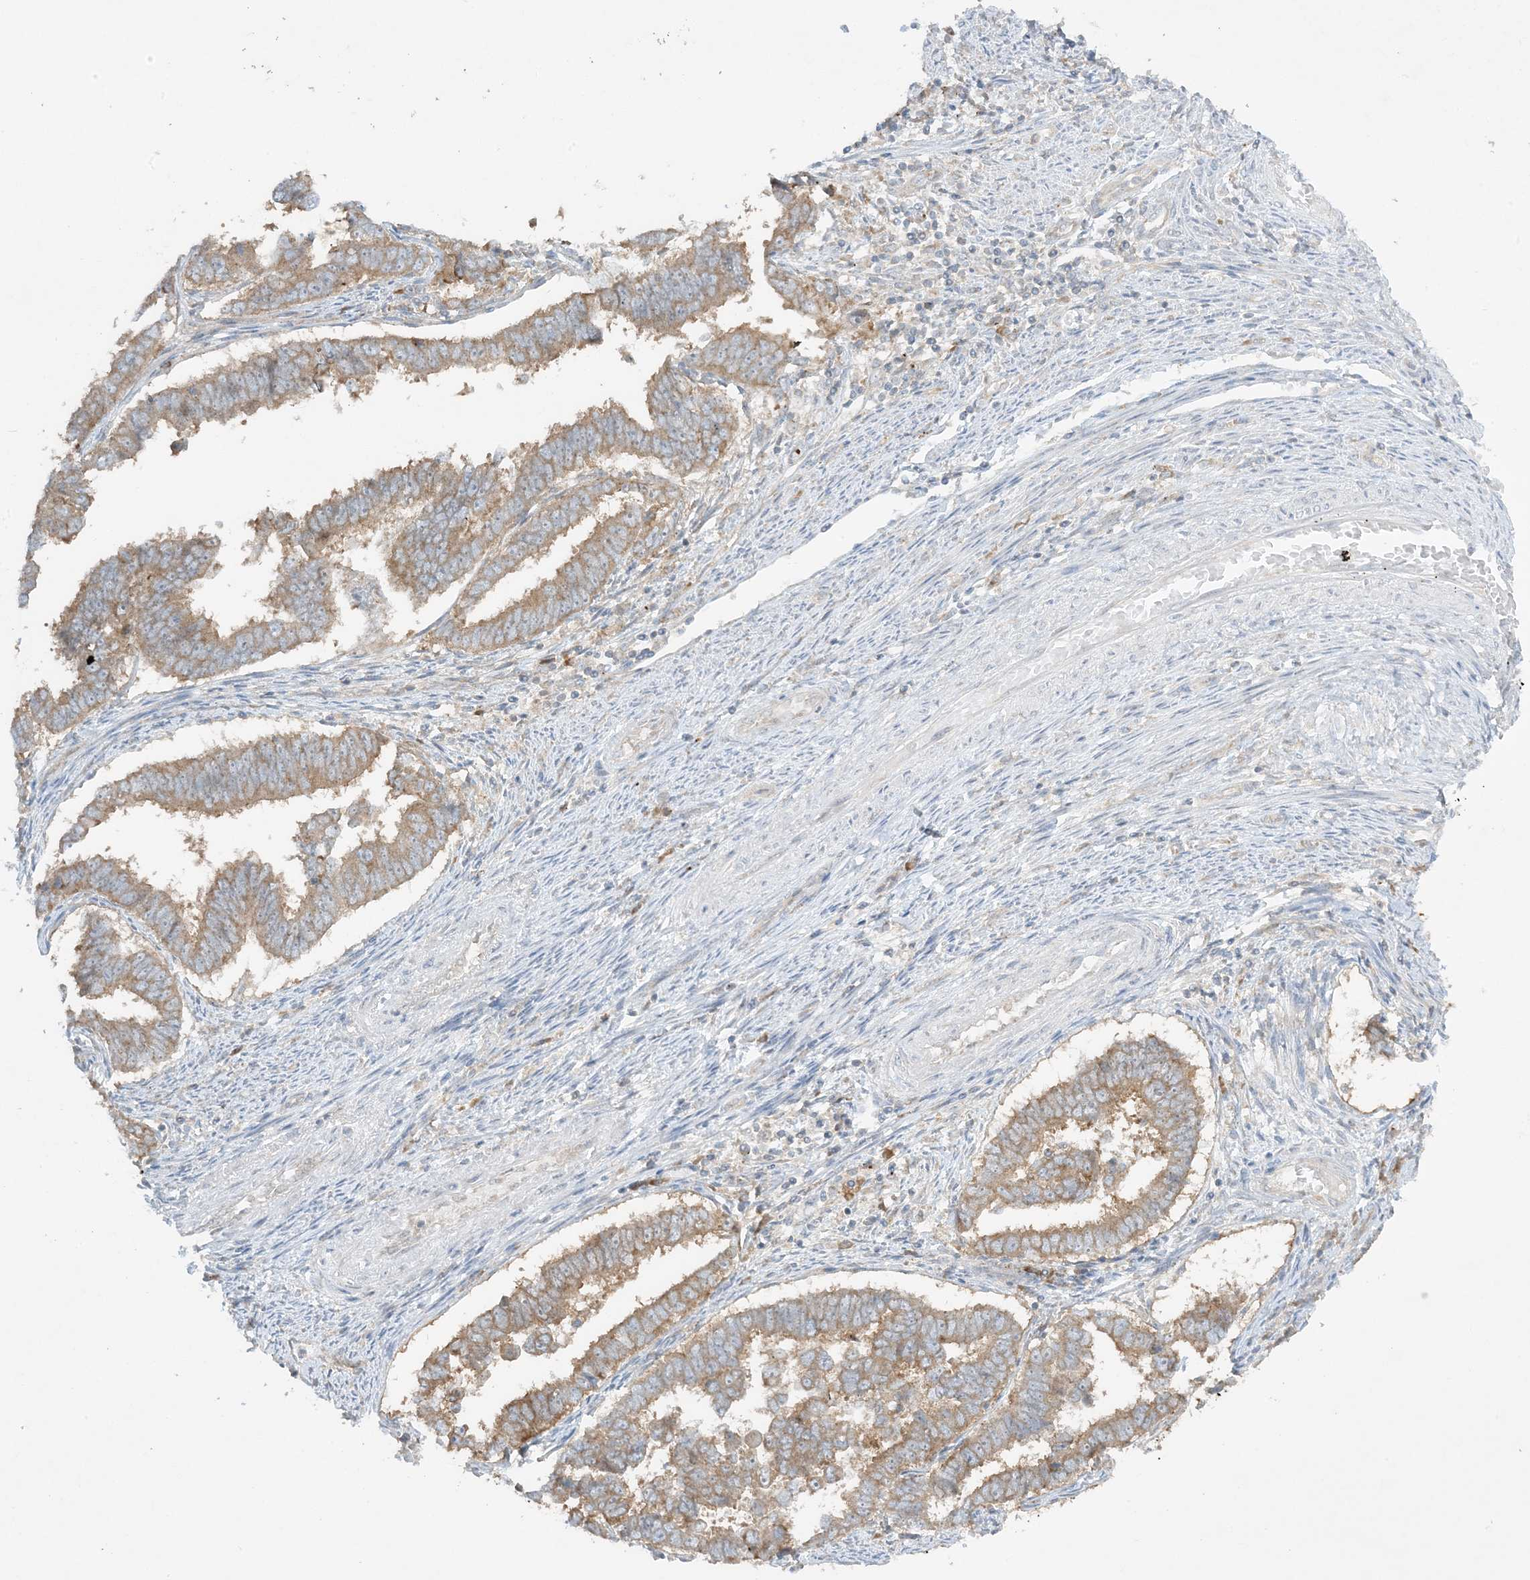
{"staining": {"intensity": "moderate", "quantity": ">75%", "location": "cytoplasmic/membranous"}, "tissue": "endometrial cancer", "cell_type": "Tumor cells", "image_type": "cancer", "snomed": [{"axis": "morphology", "description": "Adenocarcinoma, NOS"}, {"axis": "topography", "description": "Endometrium"}], "caption": "Immunohistochemical staining of human endometrial adenocarcinoma reveals medium levels of moderate cytoplasmic/membranous expression in approximately >75% of tumor cells.", "gene": "RPP40", "patient": {"sex": "female", "age": 75}}